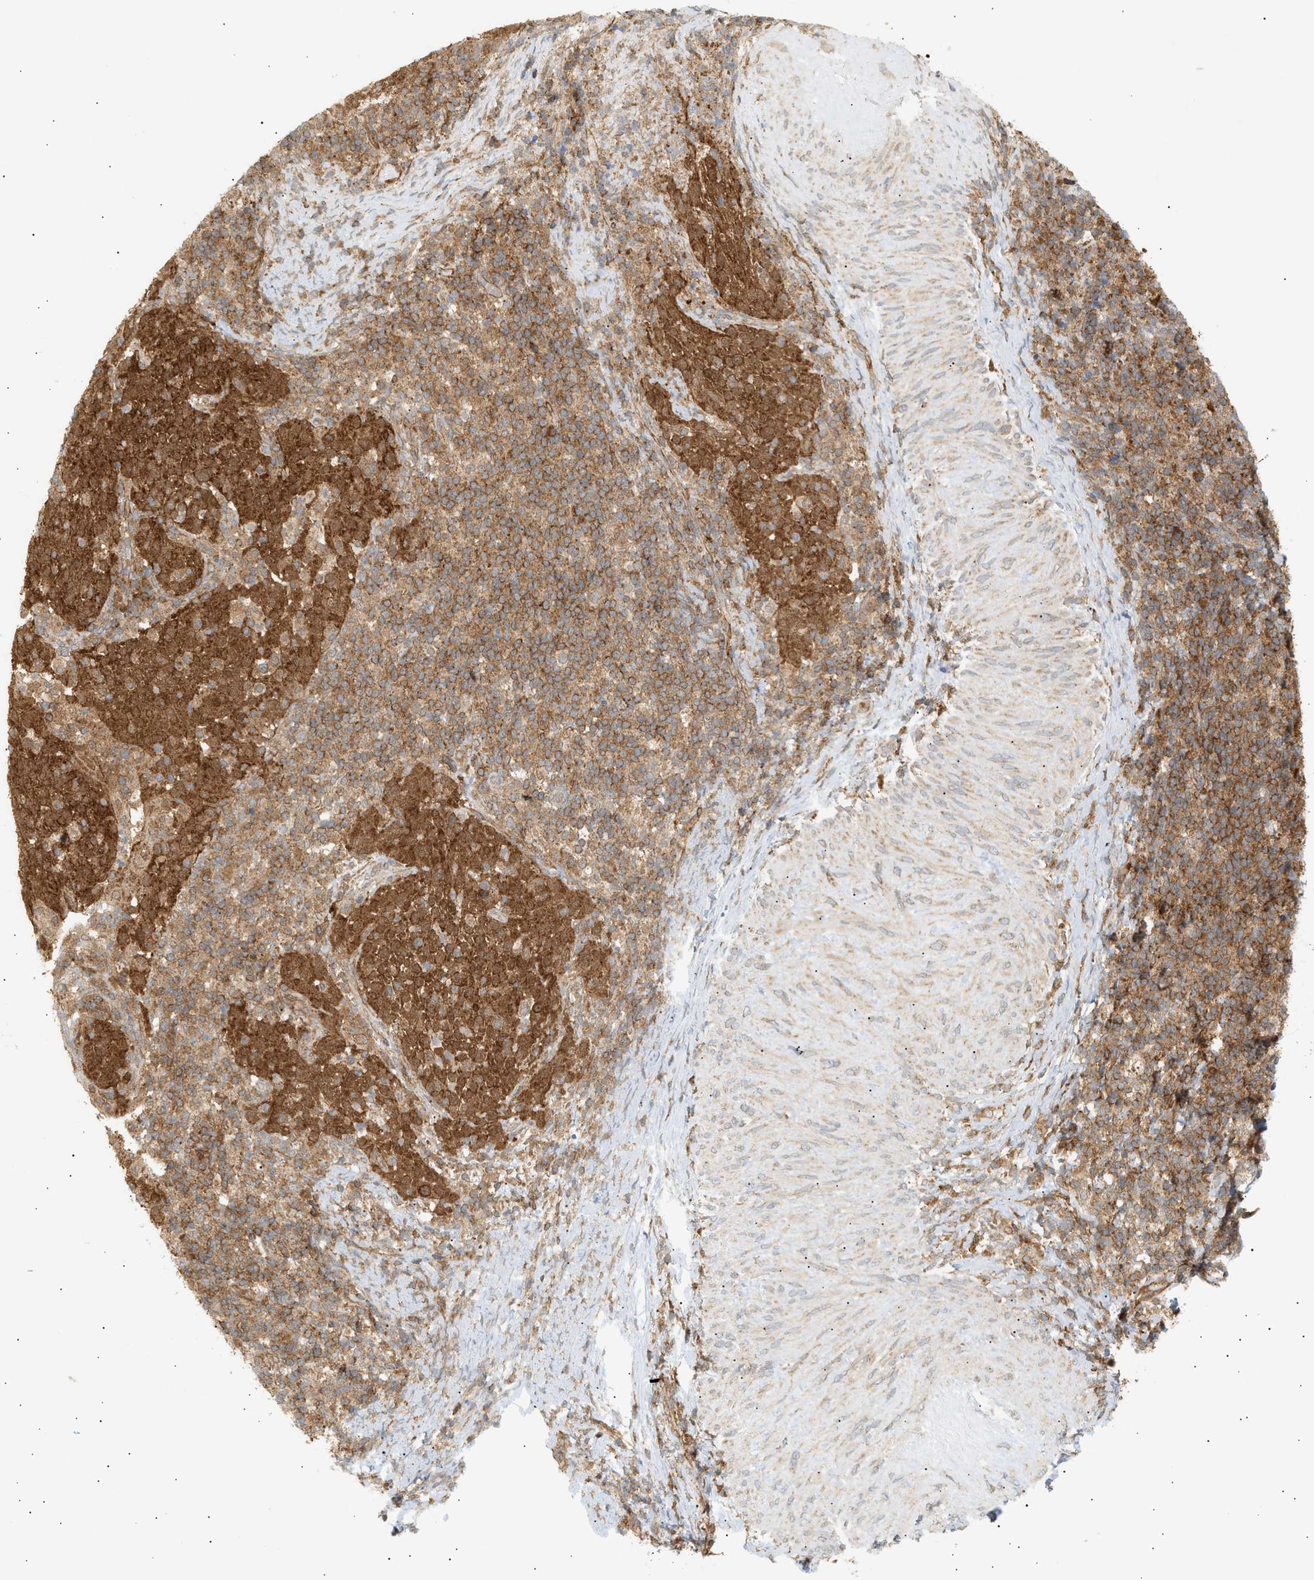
{"staining": {"intensity": "moderate", "quantity": ">75%", "location": "cytoplasmic/membranous,nuclear"}, "tissue": "cervical cancer", "cell_type": "Tumor cells", "image_type": "cancer", "snomed": [{"axis": "morphology", "description": "Squamous cell carcinoma, NOS"}, {"axis": "topography", "description": "Cervix"}], "caption": "A histopathology image of cervical cancer (squamous cell carcinoma) stained for a protein reveals moderate cytoplasmic/membranous and nuclear brown staining in tumor cells.", "gene": "SHC1", "patient": {"sex": "female", "age": 51}}